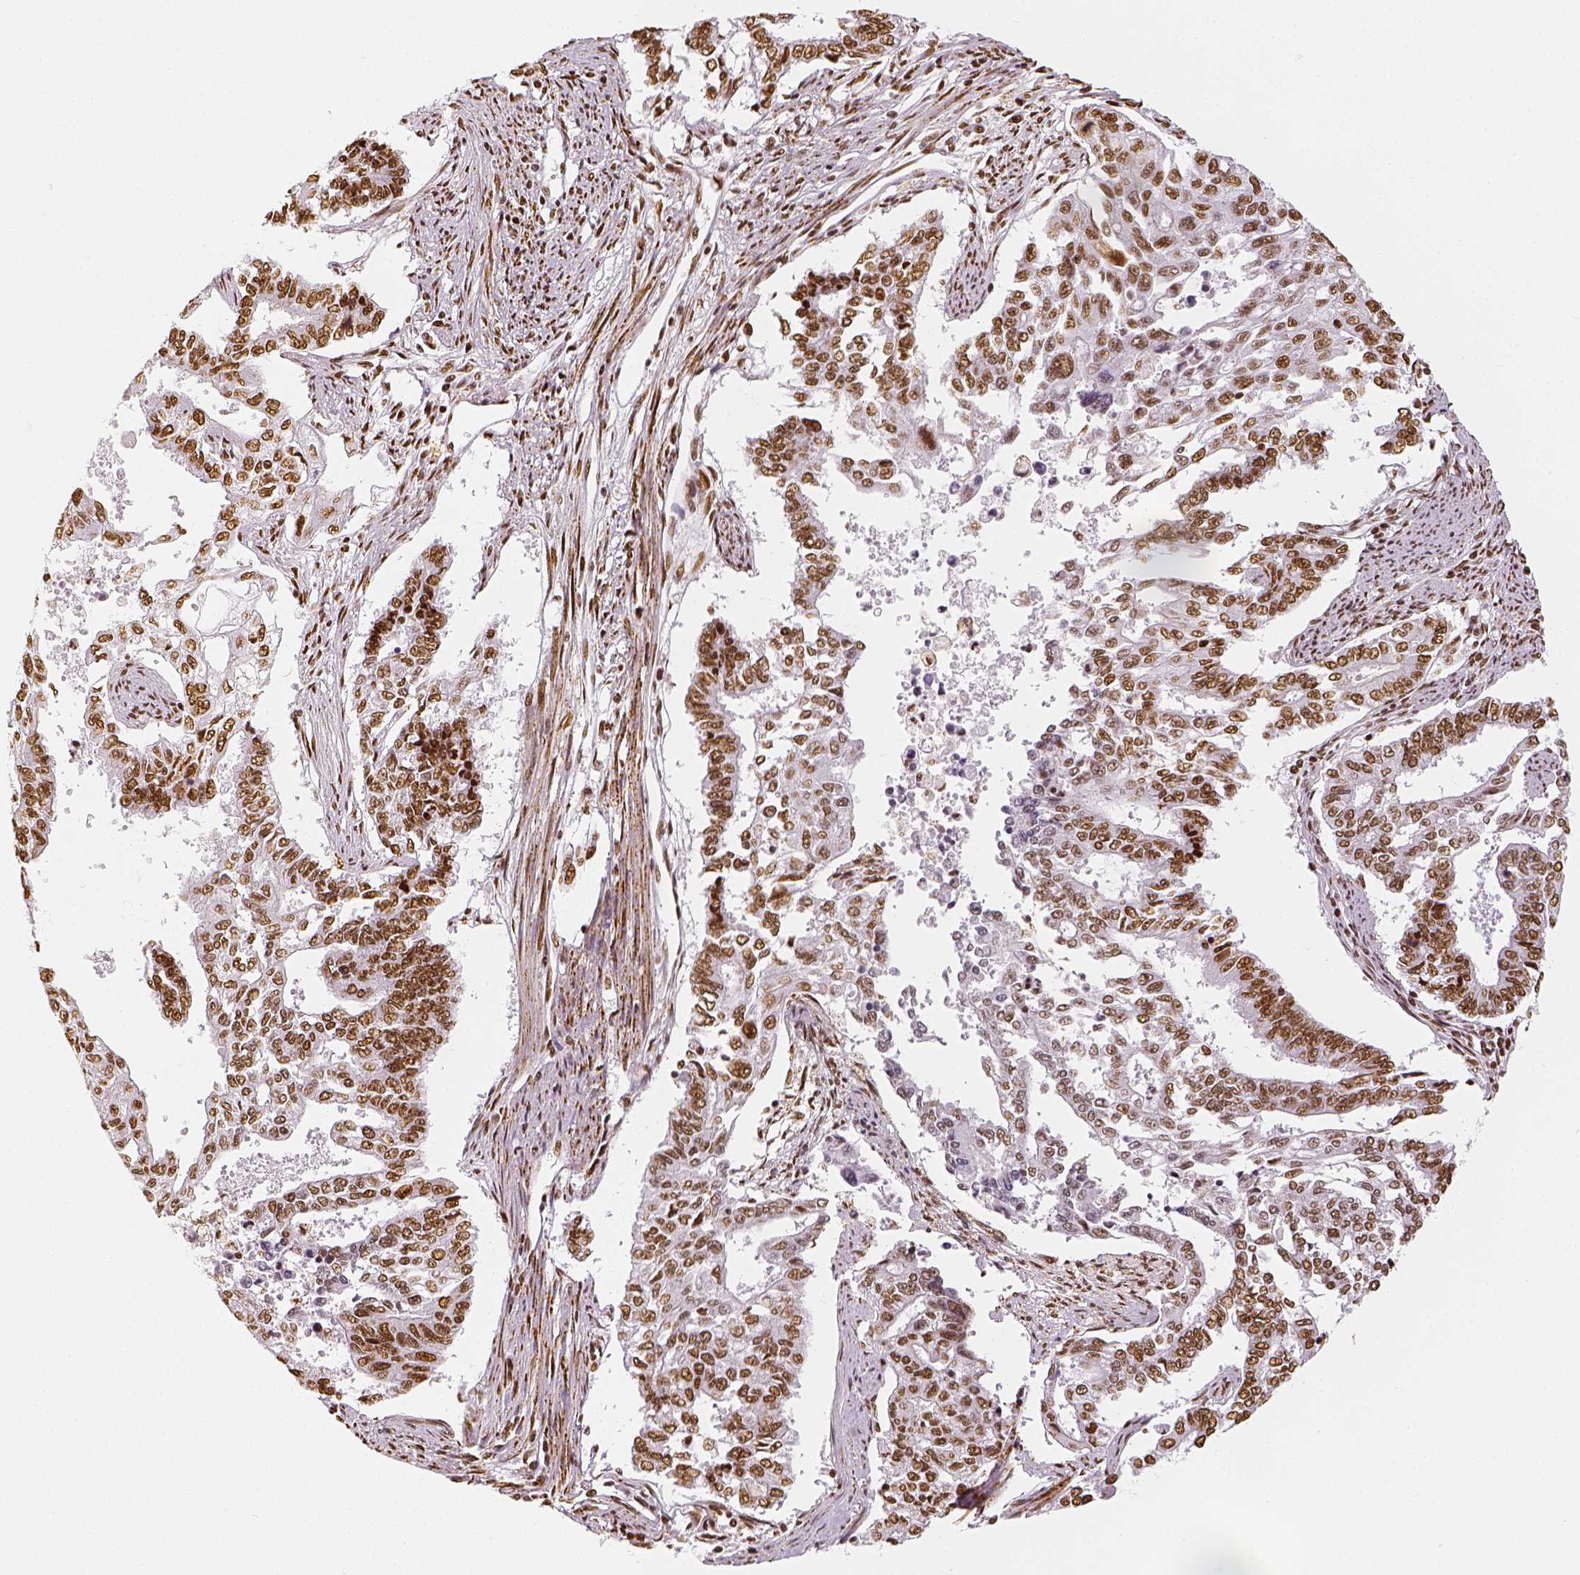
{"staining": {"intensity": "moderate", "quantity": ">75%", "location": "nuclear"}, "tissue": "endometrial cancer", "cell_type": "Tumor cells", "image_type": "cancer", "snomed": [{"axis": "morphology", "description": "Adenocarcinoma, NOS"}, {"axis": "topography", "description": "Uterus"}], "caption": "Immunohistochemical staining of human endometrial cancer (adenocarcinoma) demonstrates medium levels of moderate nuclear expression in approximately >75% of tumor cells.", "gene": "KDM5B", "patient": {"sex": "female", "age": 59}}